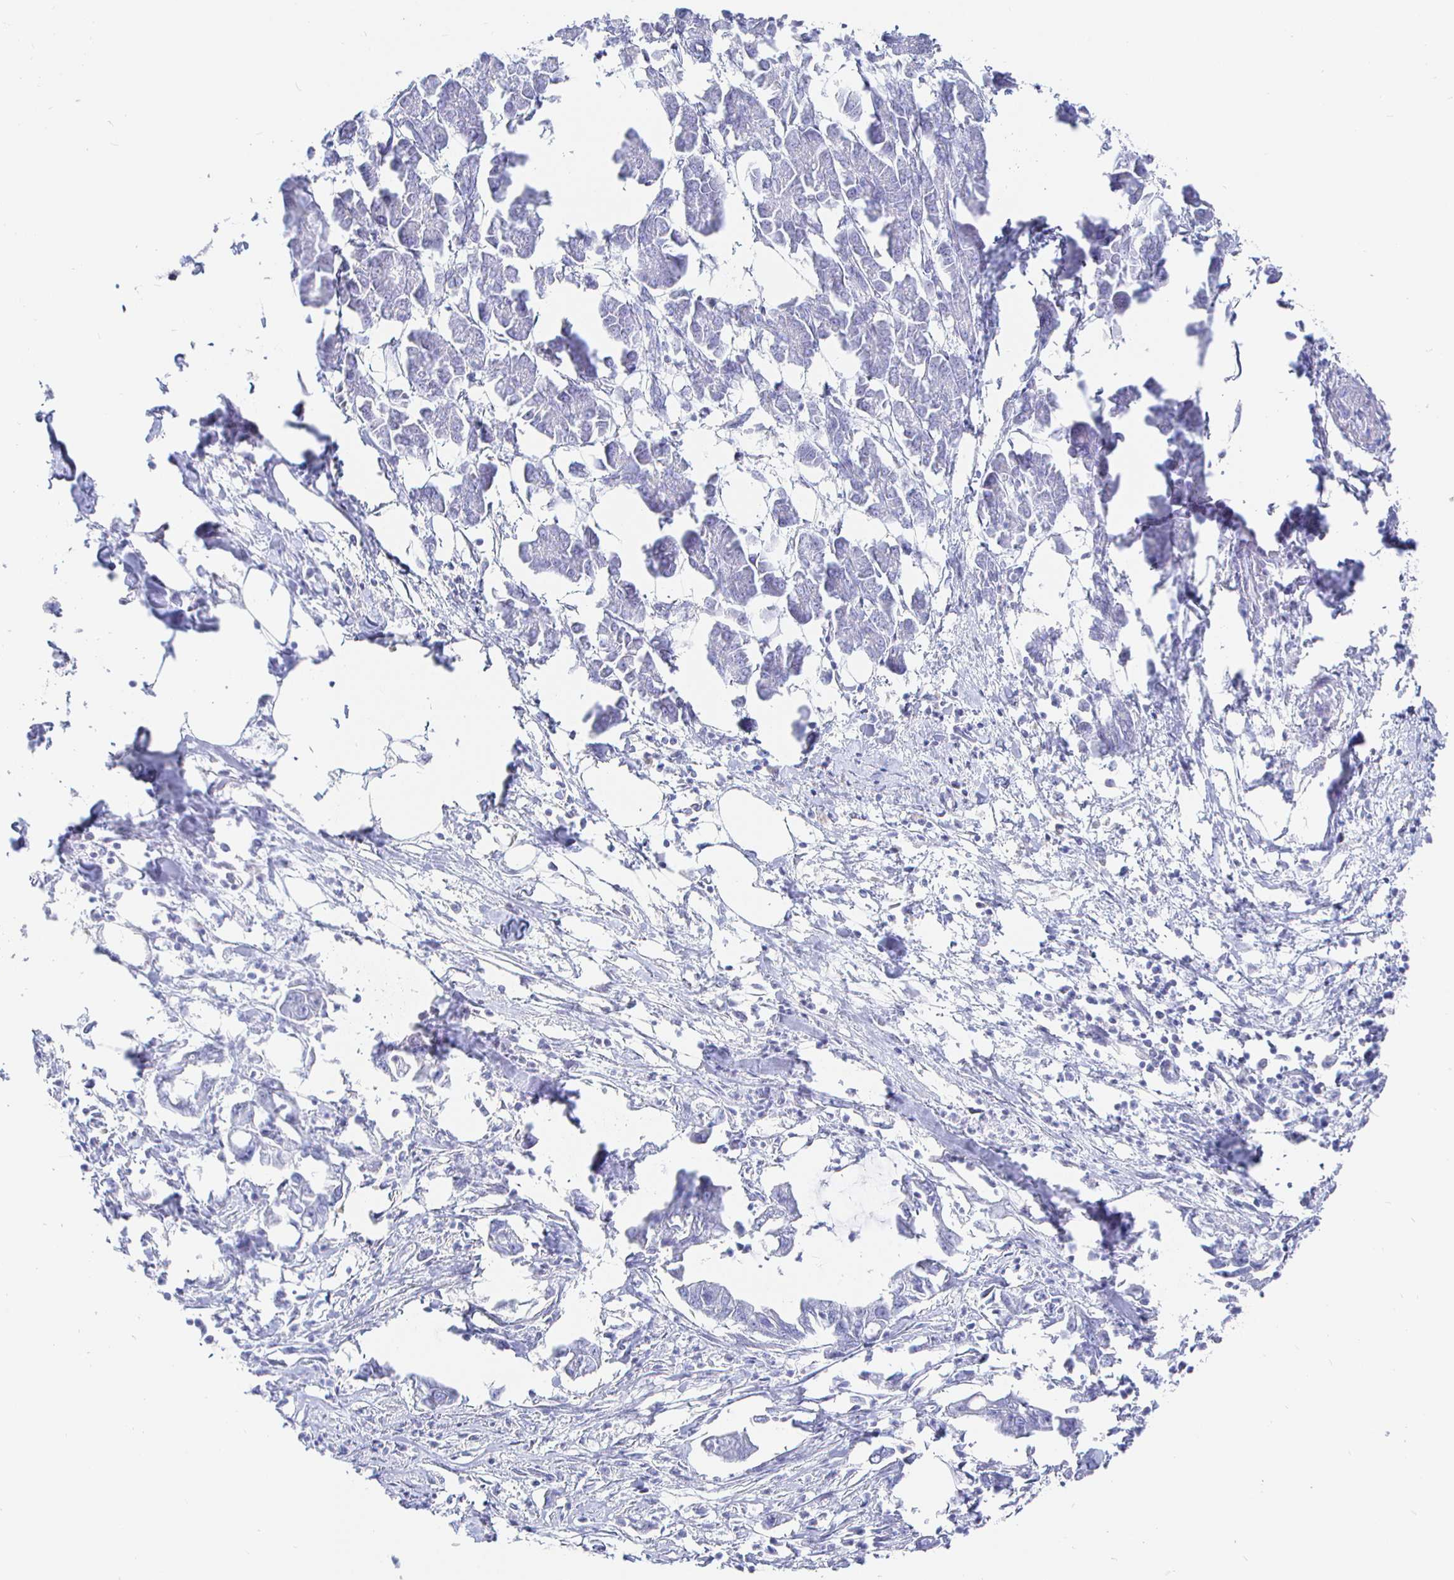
{"staining": {"intensity": "negative", "quantity": "none", "location": "none"}, "tissue": "pancreatic cancer", "cell_type": "Tumor cells", "image_type": "cancer", "snomed": [{"axis": "morphology", "description": "Adenocarcinoma, NOS"}, {"axis": "topography", "description": "Pancreas"}], "caption": "Human pancreatic adenocarcinoma stained for a protein using immunohistochemistry (IHC) demonstrates no positivity in tumor cells.", "gene": "CLCA1", "patient": {"sex": "male", "age": 61}}